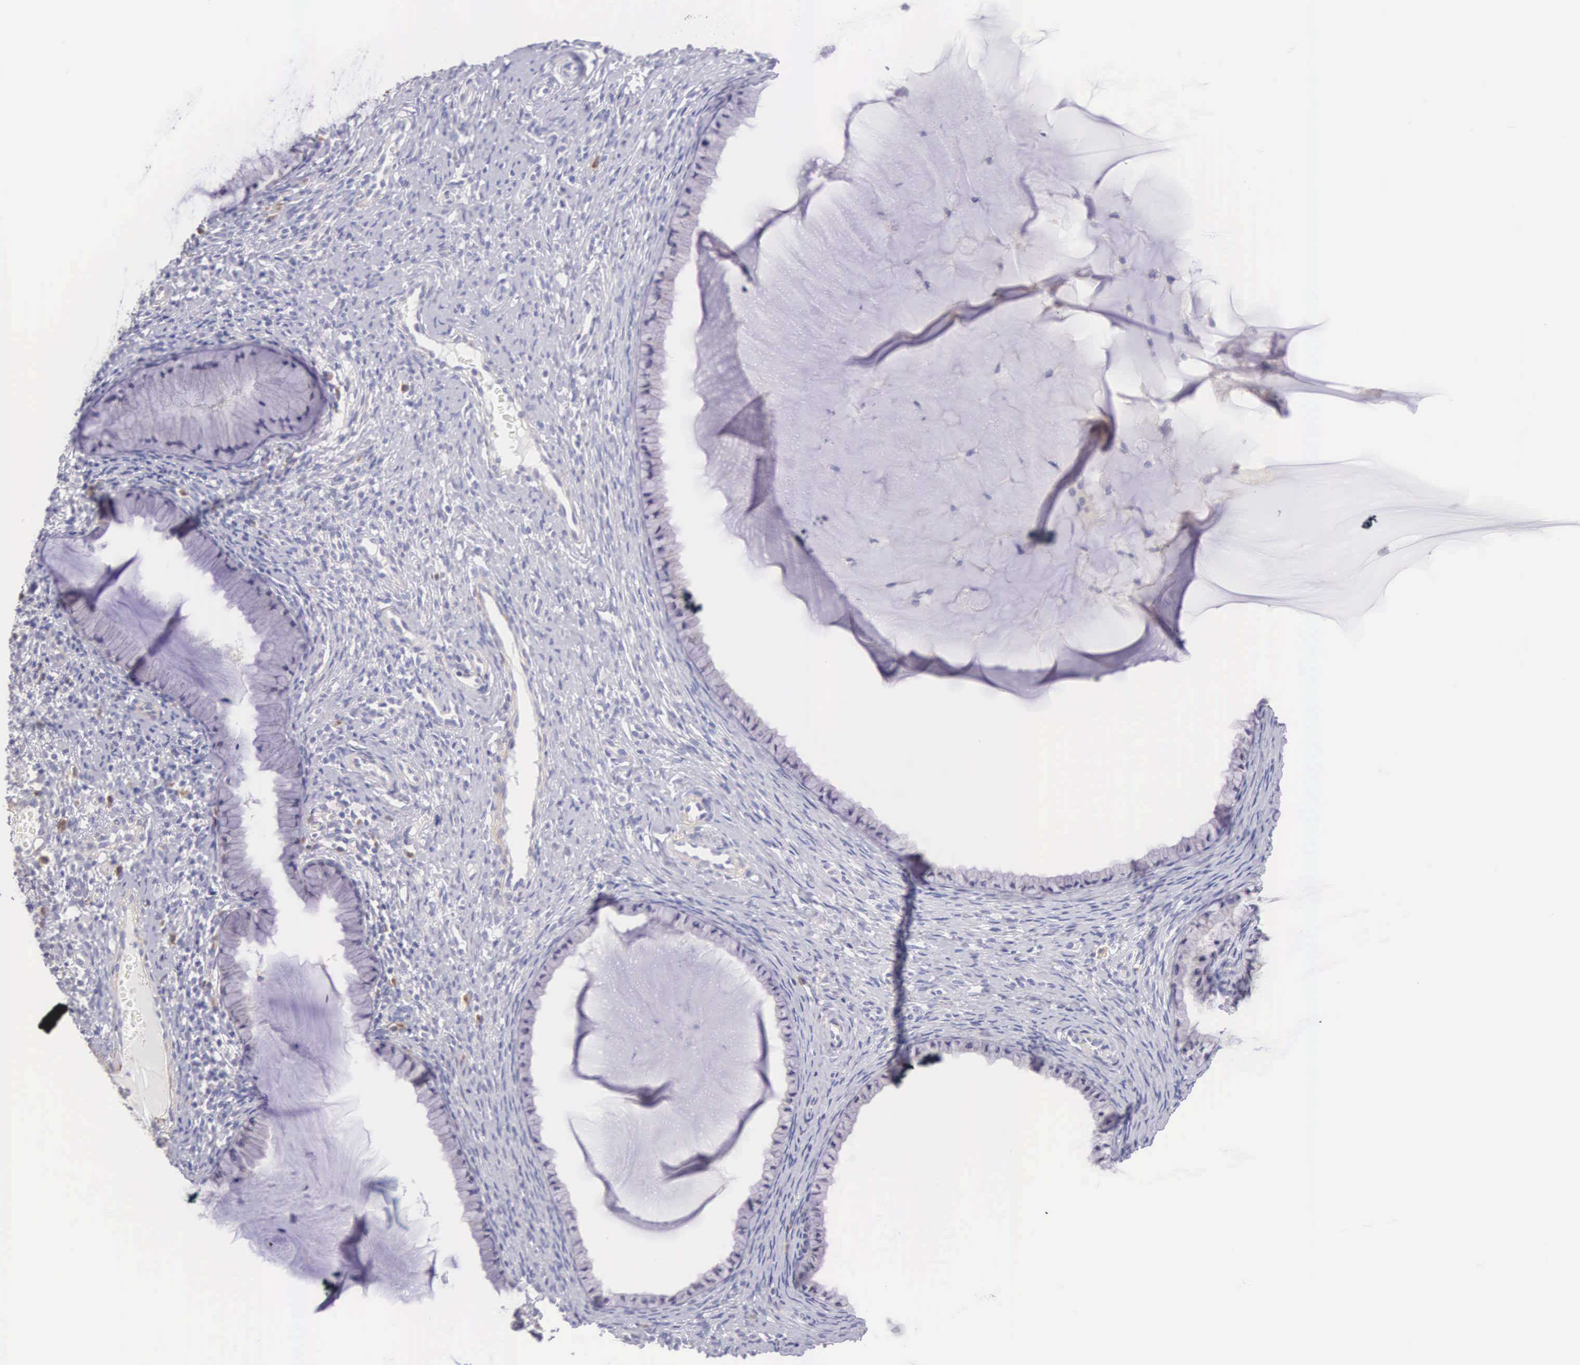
{"staining": {"intensity": "negative", "quantity": "none", "location": "none"}, "tissue": "cervix", "cell_type": "Glandular cells", "image_type": "normal", "snomed": [{"axis": "morphology", "description": "Normal tissue, NOS"}, {"axis": "topography", "description": "Cervix"}], "caption": "Protein analysis of unremarkable cervix demonstrates no significant staining in glandular cells.", "gene": "ARFGAP3", "patient": {"sex": "female", "age": 70}}